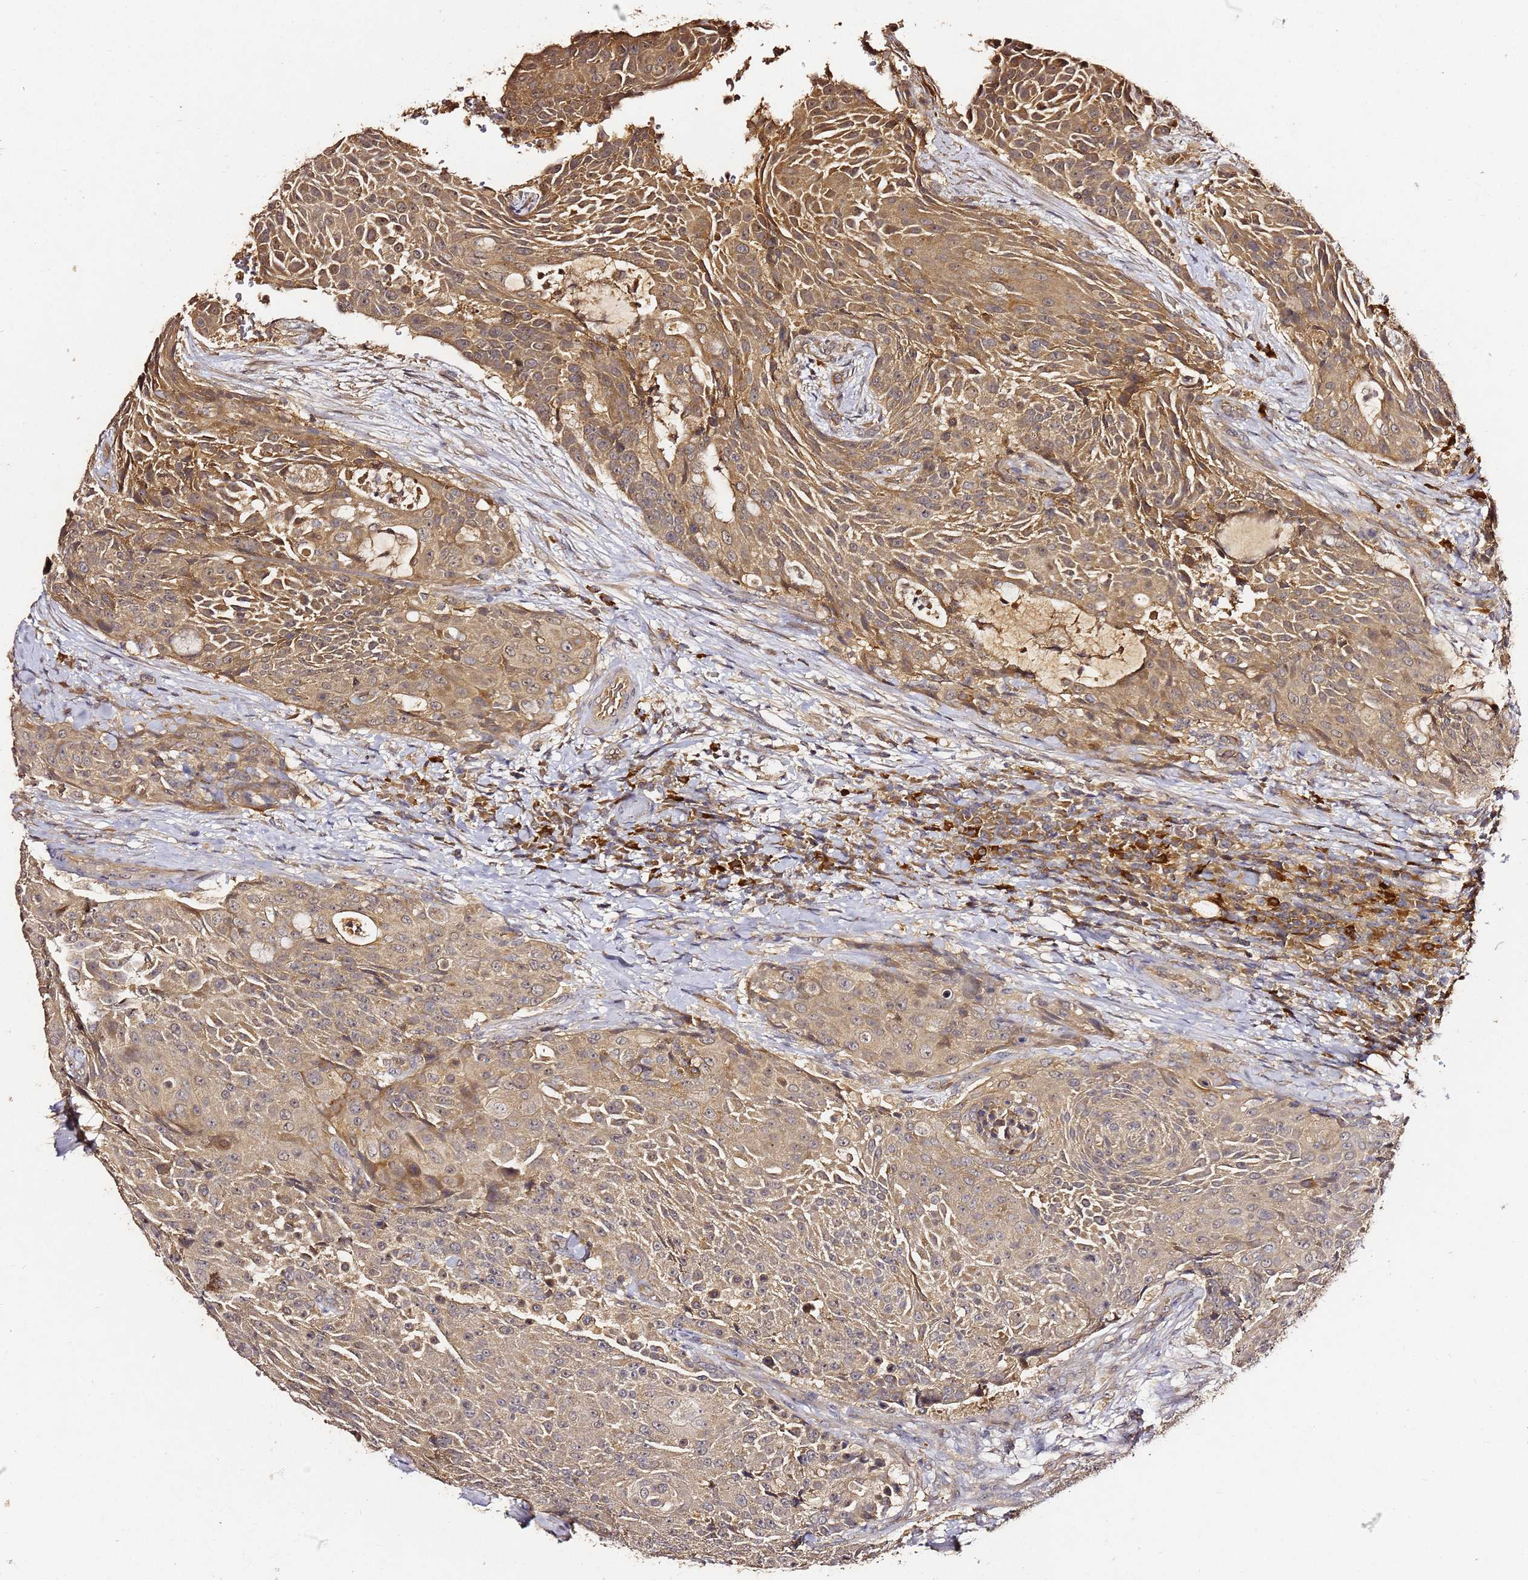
{"staining": {"intensity": "moderate", "quantity": ">75%", "location": "cytoplasmic/membranous"}, "tissue": "urothelial cancer", "cell_type": "Tumor cells", "image_type": "cancer", "snomed": [{"axis": "morphology", "description": "Urothelial carcinoma, High grade"}, {"axis": "topography", "description": "Urinary bladder"}], "caption": "Urothelial carcinoma (high-grade) stained with a brown dye exhibits moderate cytoplasmic/membranous positive positivity in approximately >75% of tumor cells.", "gene": "C6orf136", "patient": {"sex": "female", "age": 63}}